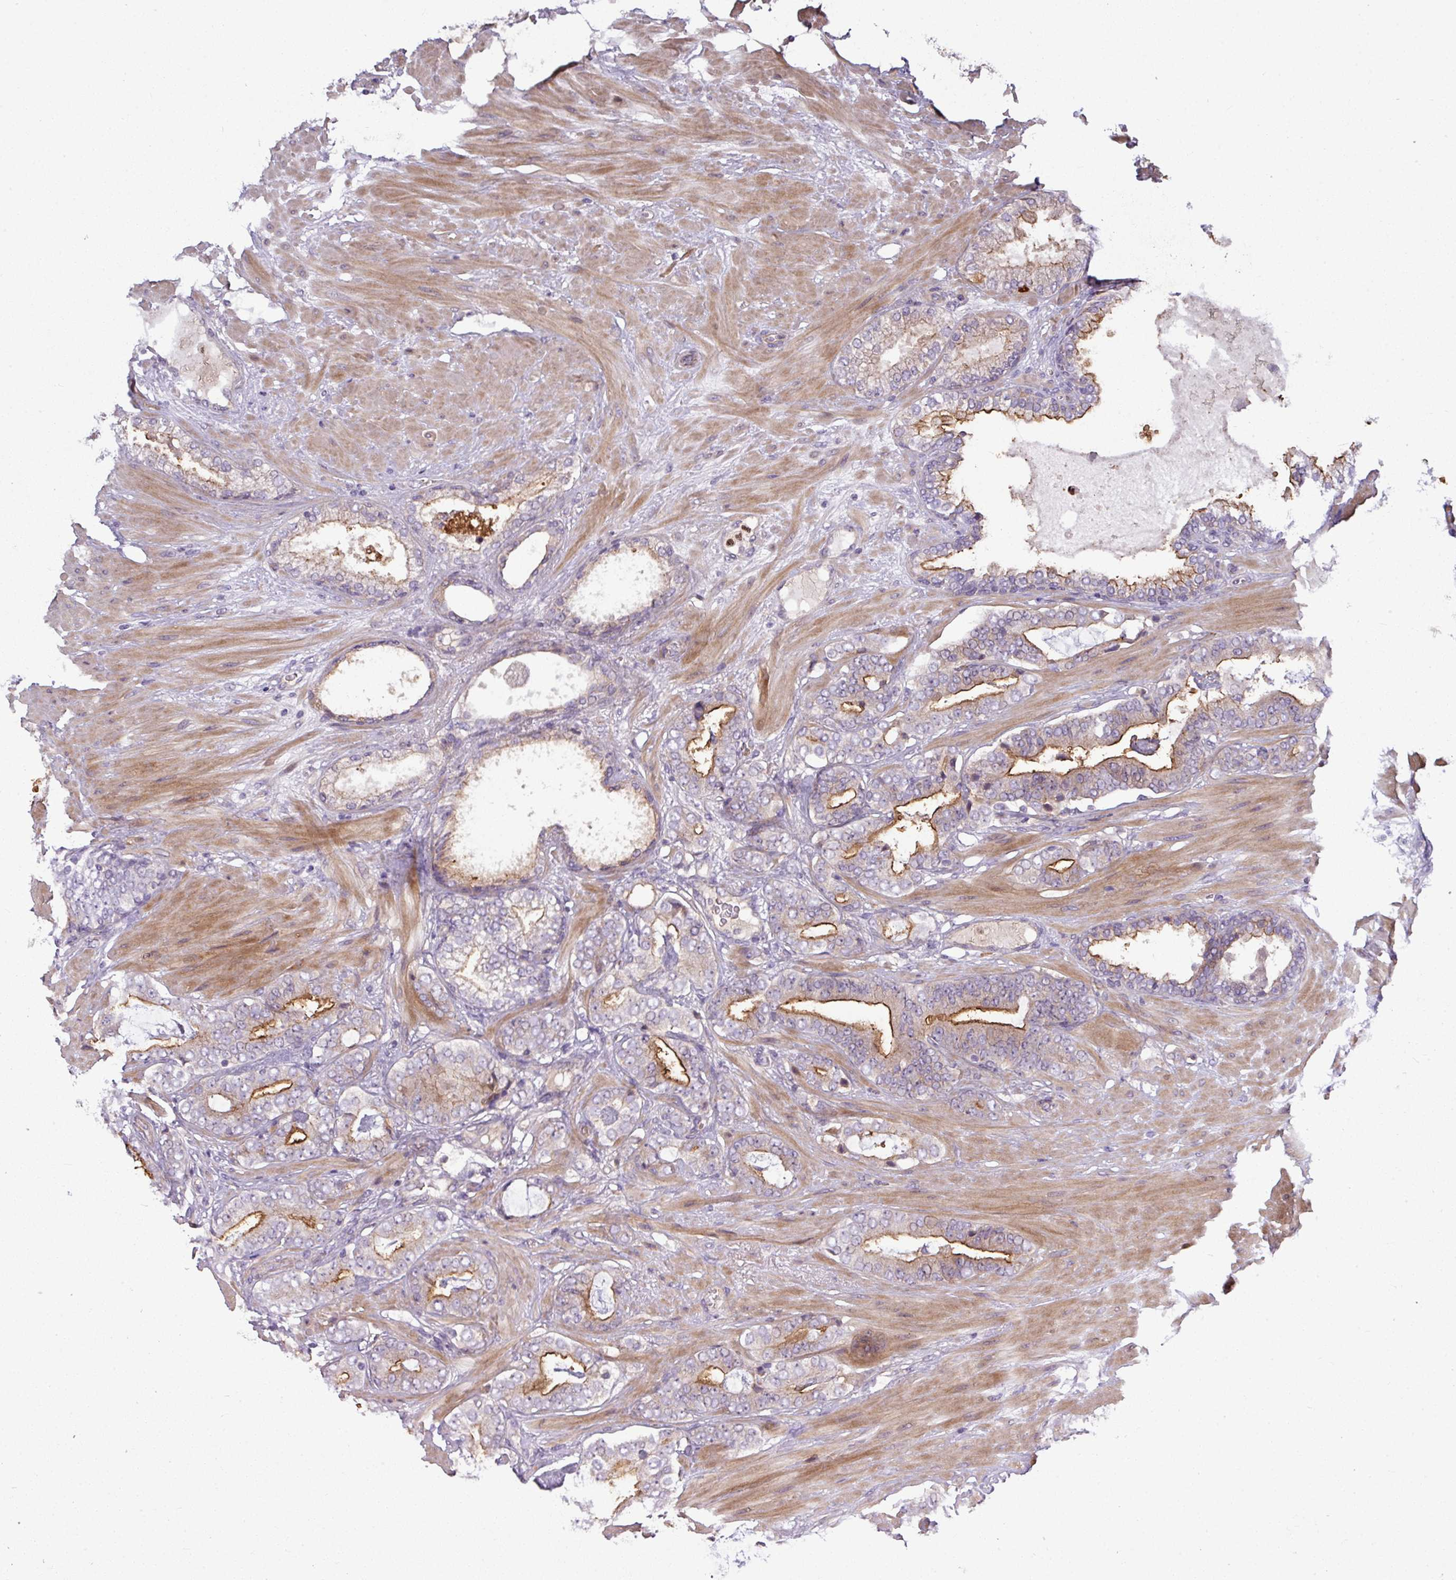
{"staining": {"intensity": "moderate", "quantity": "25%-75%", "location": "cytoplasmic/membranous"}, "tissue": "prostate cancer", "cell_type": "Tumor cells", "image_type": "cancer", "snomed": [{"axis": "morphology", "description": "Adenocarcinoma, Low grade"}, {"axis": "topography", "description": "Prostate"}], "caption": "Immunohistochemical staining of human low-grade adenocarcinoma (prostate) demonstrates medium levels of moderate cytoplasmic/membranous staining in about 25%-75% of tumor cells.", "gene": "PAPLN", "patient": {"sex": "male", "age": 61}}